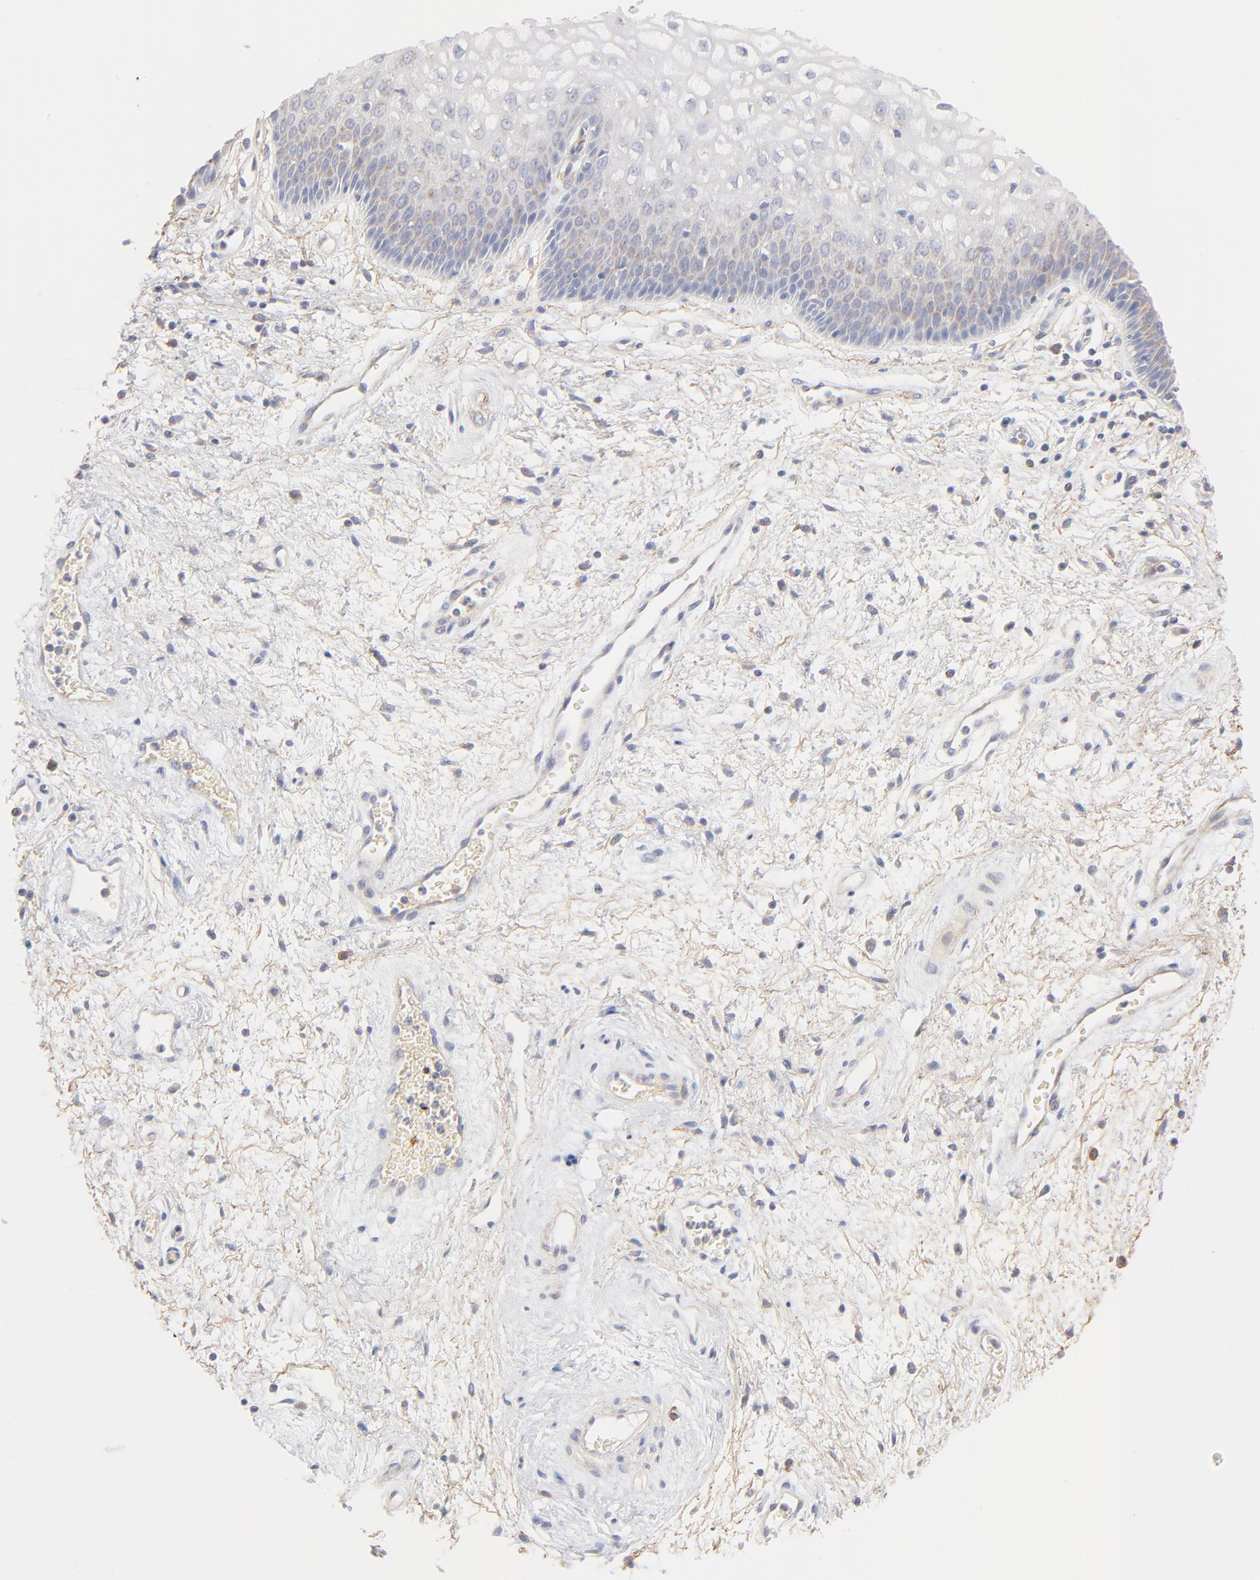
{"staining": {"intensity": "negative", "quantity": "none", "location": "none"}, "tissue": "vagina", "cell_type": "Squamous epithelial cells", "image_type": "normal", "snomed": [{"axis": "morphology", "description": "Normal tissue, NOS"}, {"axis": "topography", "description": "Vagina"}], "caption": "Squamous epithelial cells are negative for brown protein staining in unremarkable vagina.", "gene": "SPTB", "patient": {"sex": "female", "age": 34}}